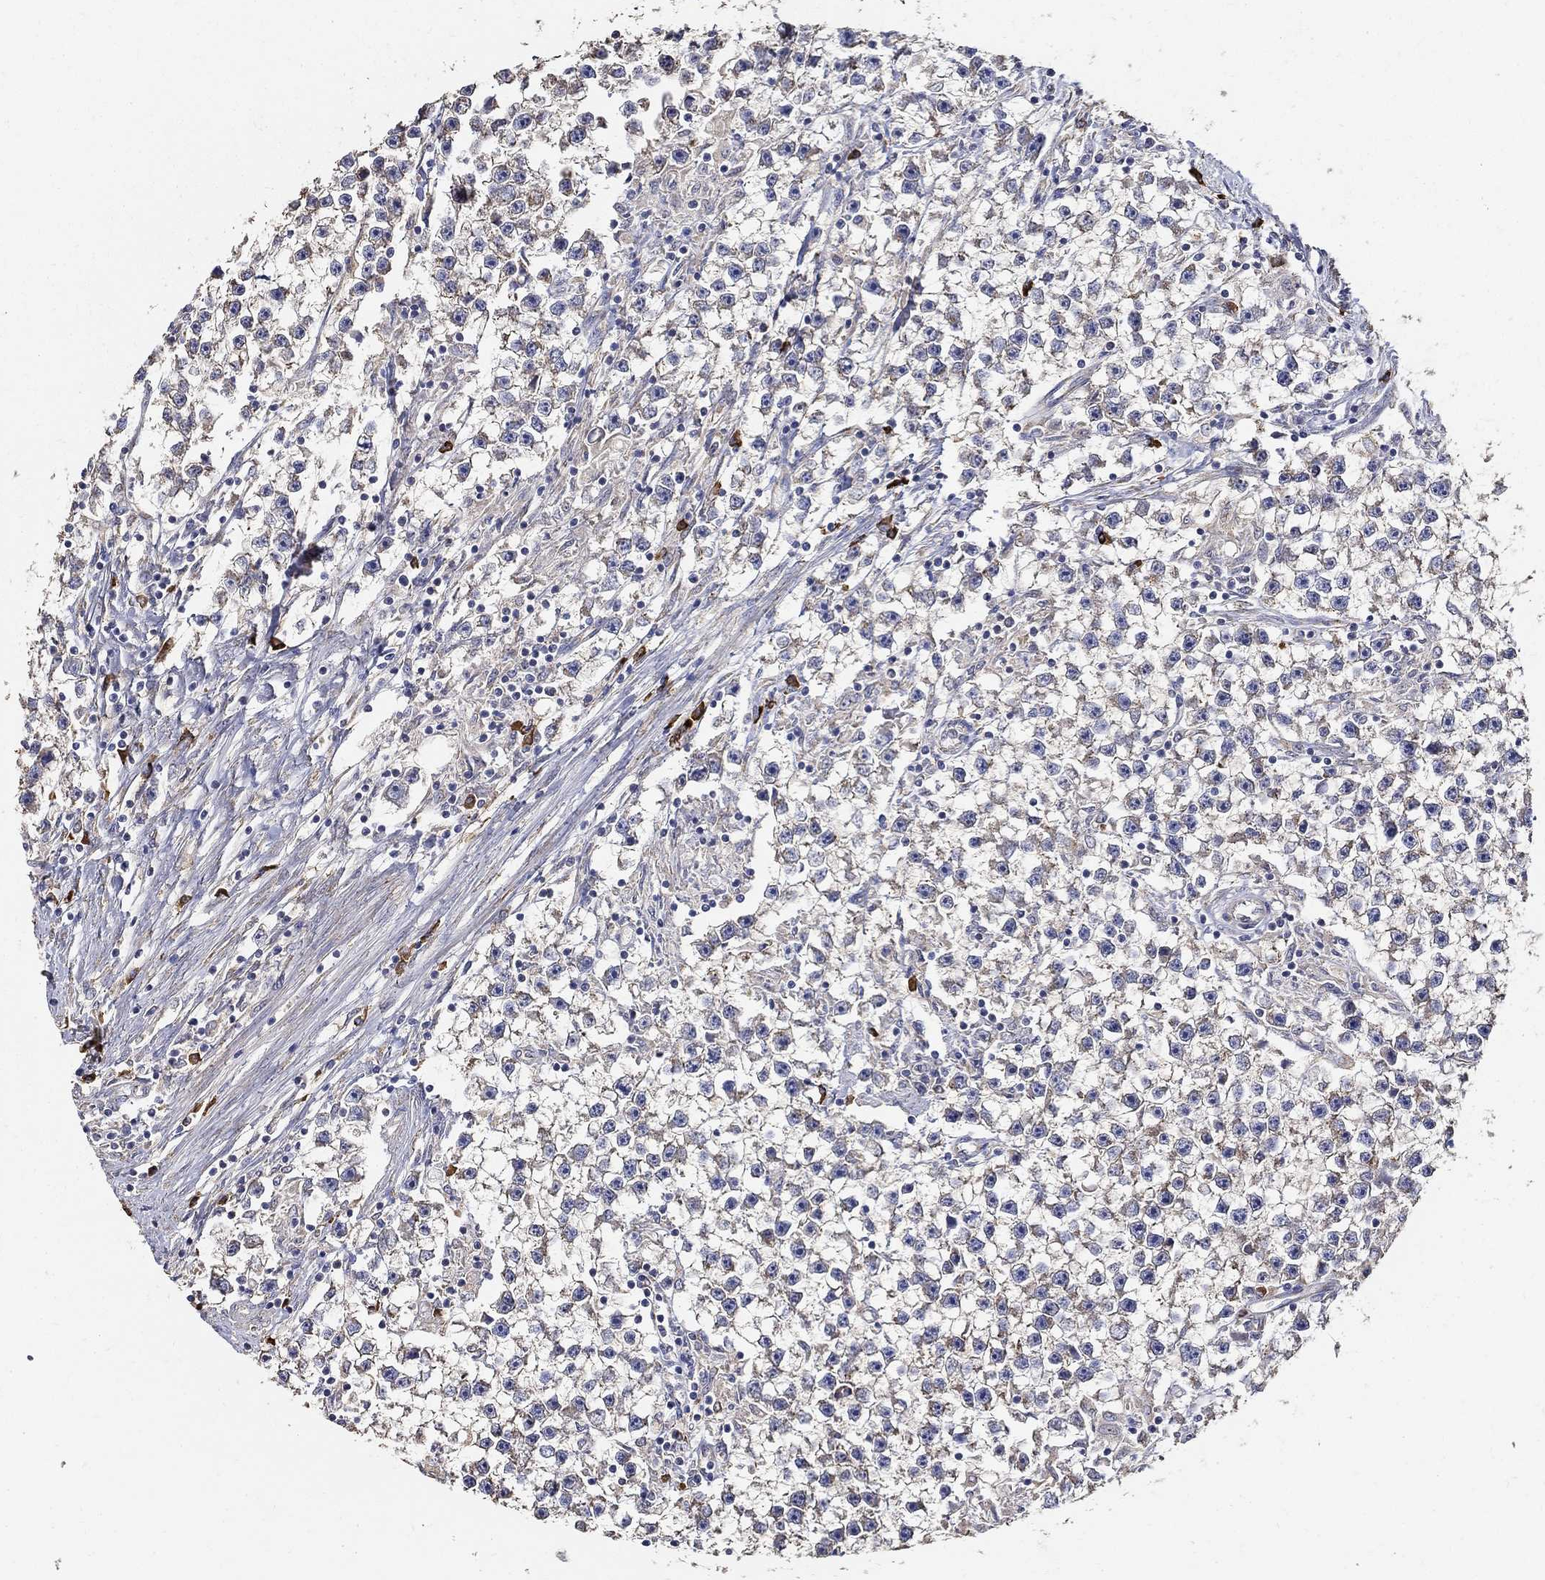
{"staining": {"intensity": "negative", "quantity": "none", "location": "none"}, "tissue": "testis cancer", "cell_type": "Tumor cells", "image_type": "cancer", "snomed": [{"axis": "morphology", "description": "Seminoma, NOS"}, {"axis": "topography", "description": "Testis"}], "caption": "Immunohistochemical staining of testis seminoma displays no significant staining in tumor cells. Nuclei are stained in blue.", "gene": "EMILIN3", "patient": {"sex": "male", "age": 59}}